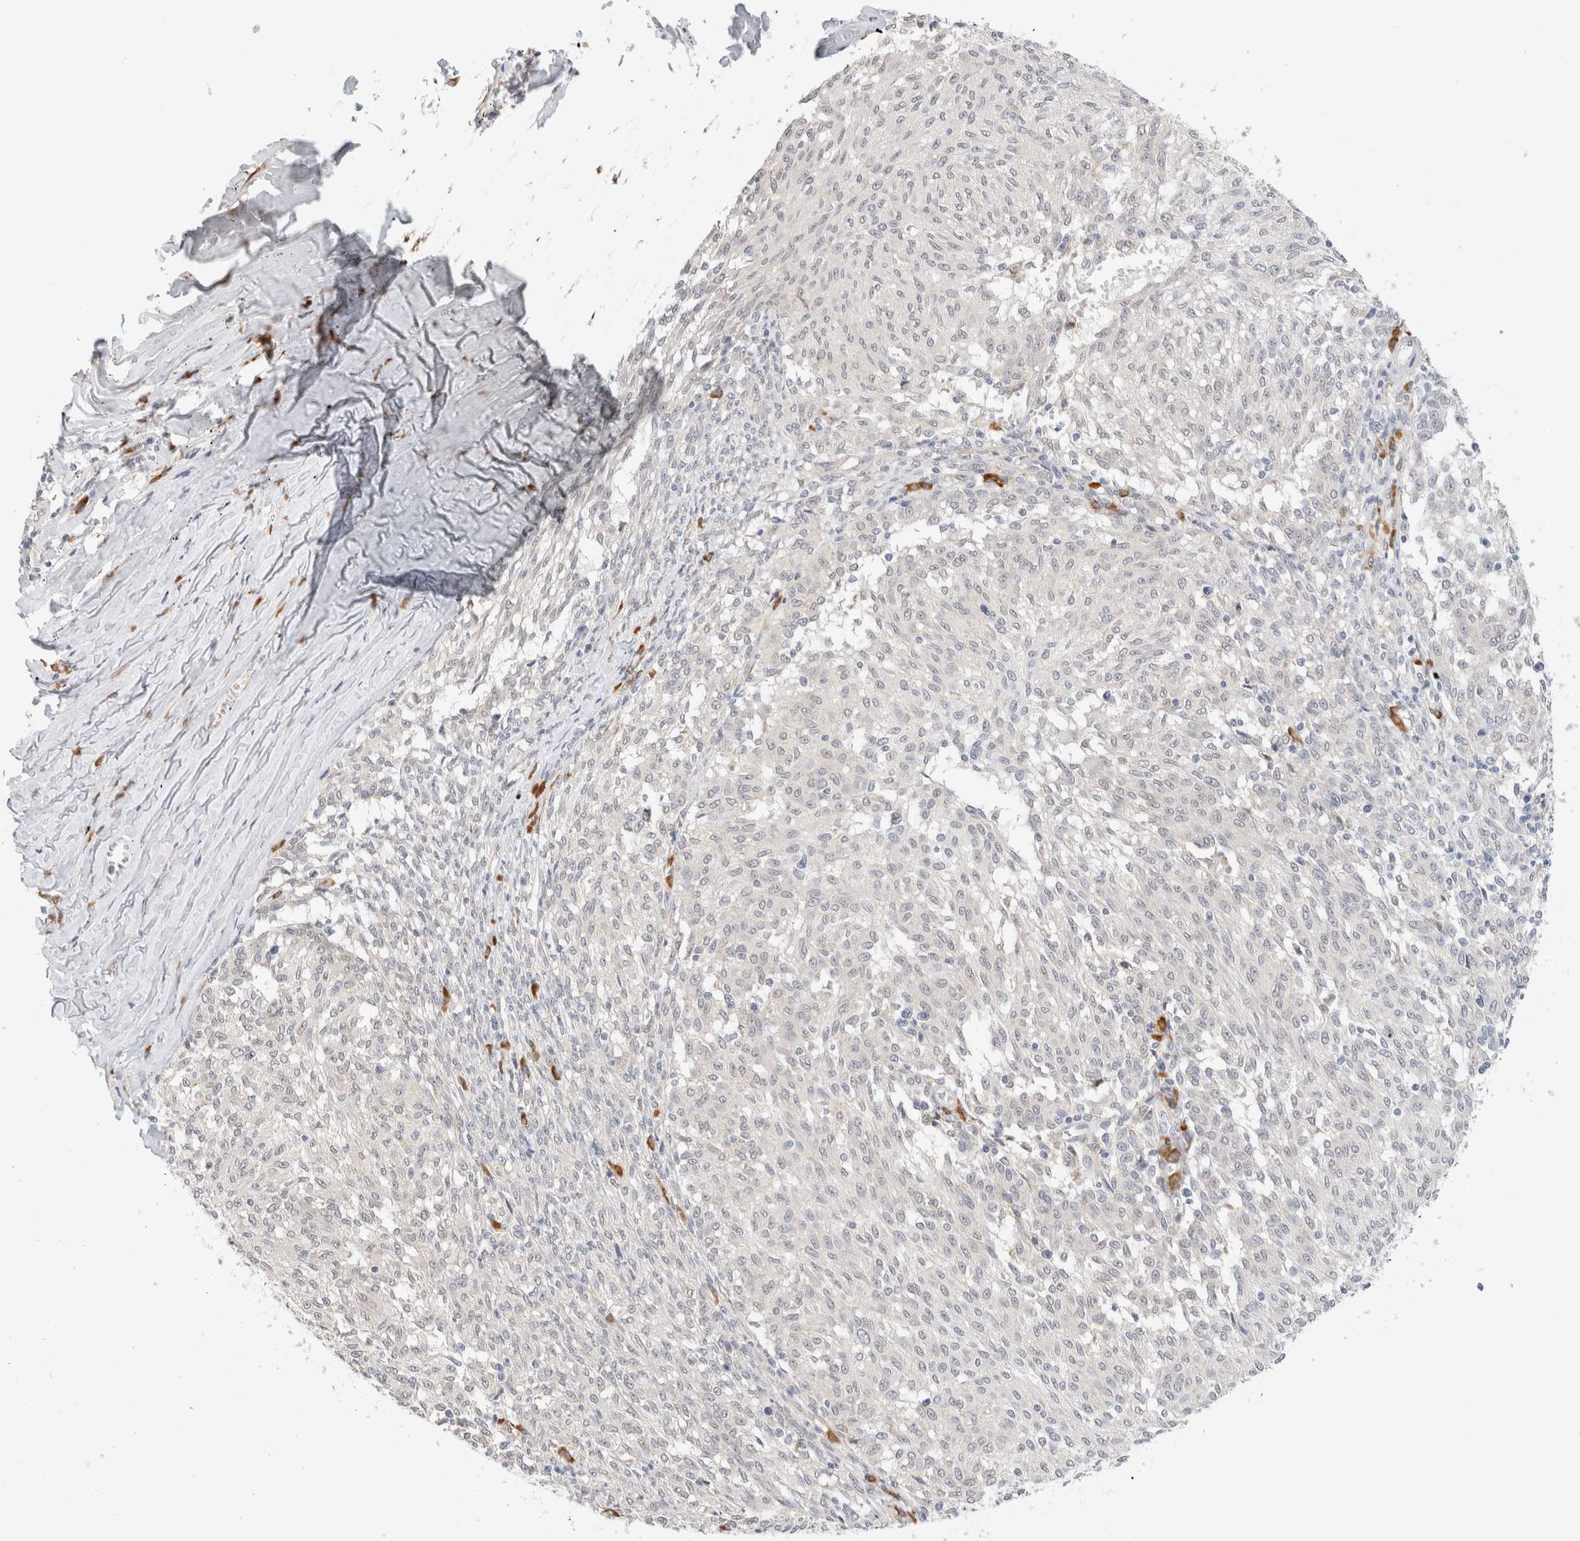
{"staining": {"intensity": "negative", "quantity": "none", "location": "none"}, "tissue": "melanoma", "cell_type": "Tumor cells", "image_type": "cancer", "snomed": [{"axis": "morphology", "description": "Malignant melanoma, NOS"}, {"axis": "topography", "description": "Skin"}], "caption": "There is no significant staining in tumor cells of malignant melanoma.", "gene": "HDLBP", "patient": {"sex": "female", "age": 72}}